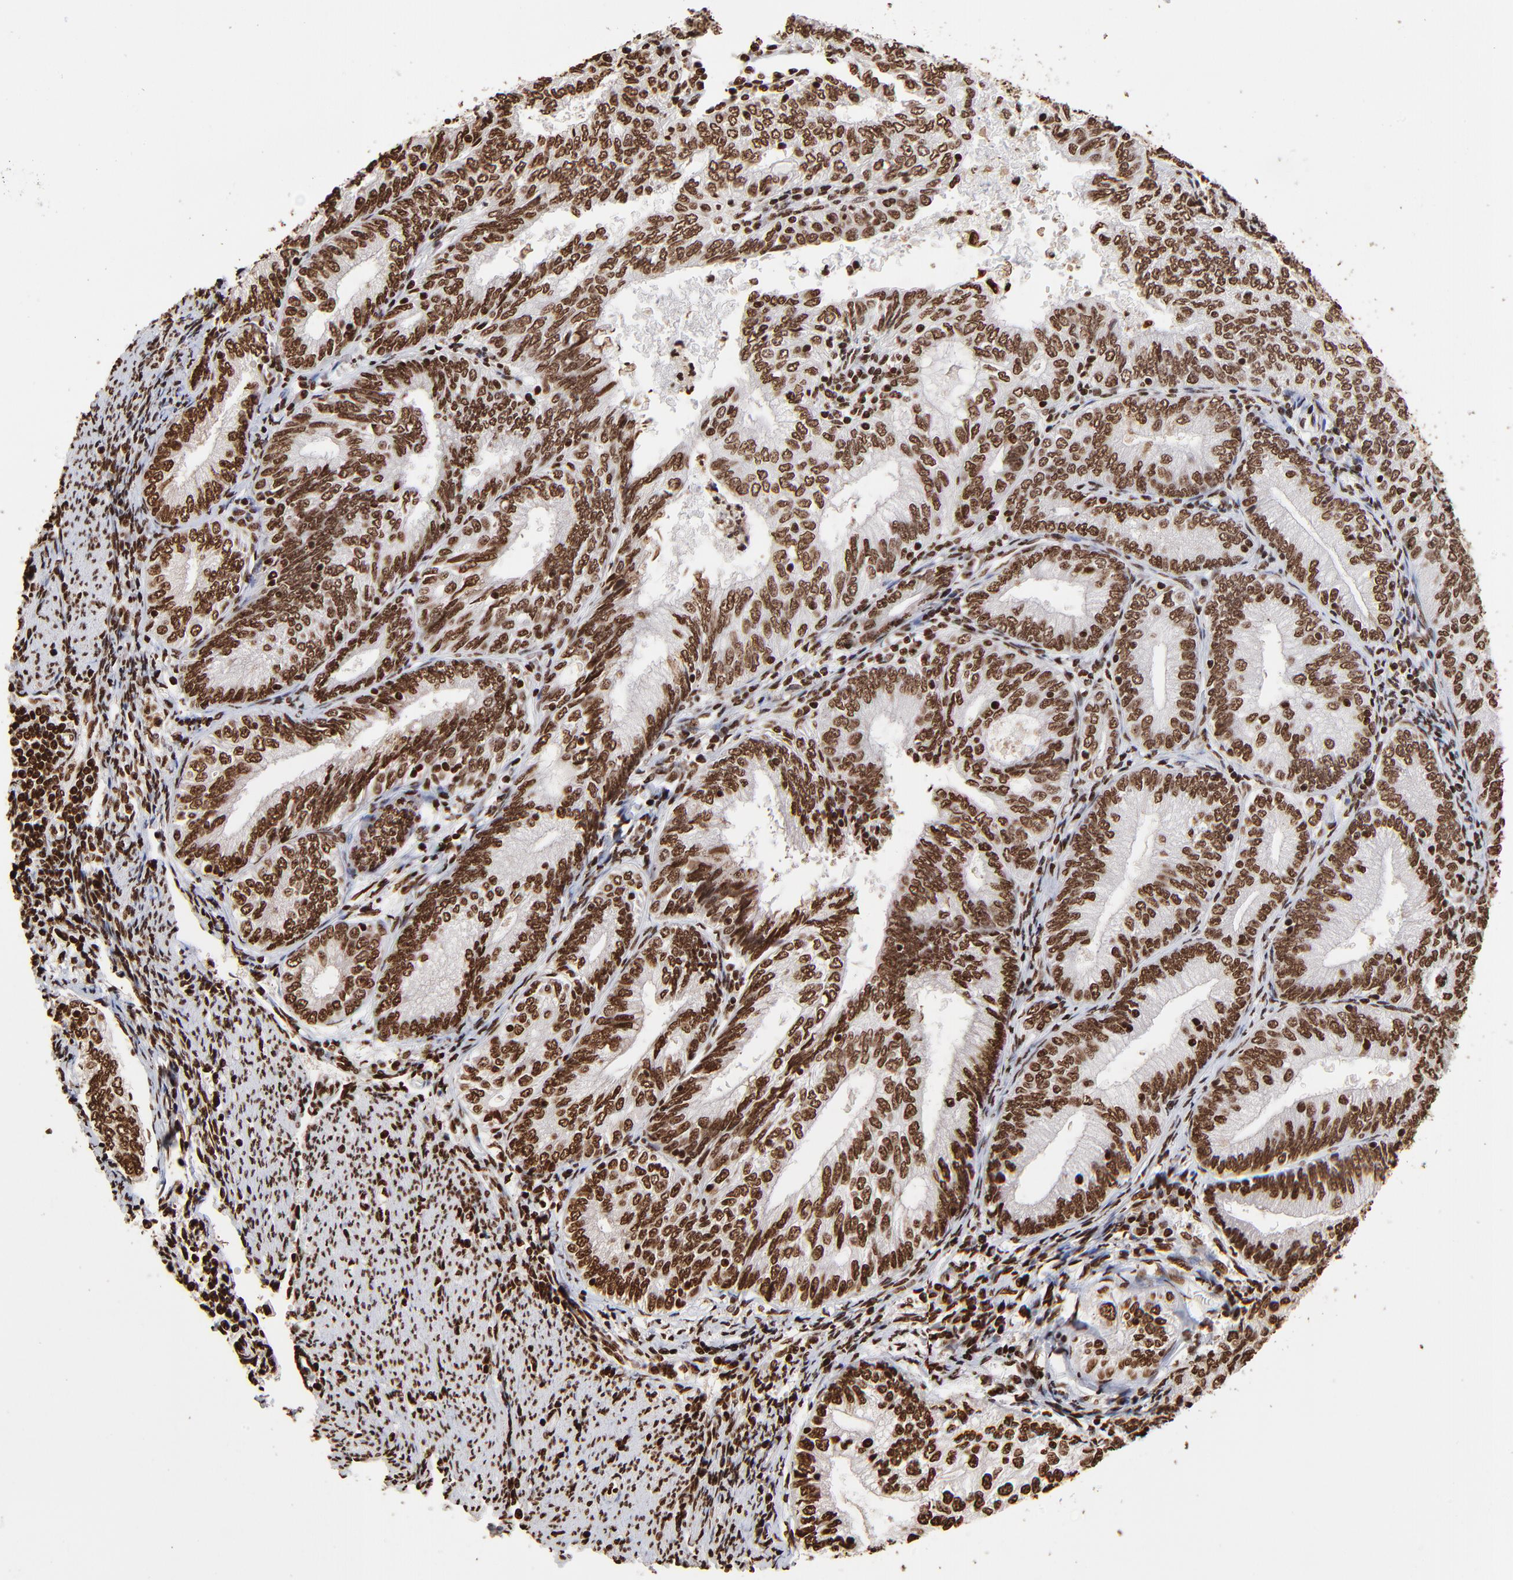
{"staining": {"intensity": "strong", "quantity": ">75%", "location": "nuclear"}, "tissue": "endometrial cancer", "cell_type": "Tumor cells", "image_type": "cancer", "snomed": [{"axis": "morphology", "description": "Adenocarcinoma, NOS"}, {"axis": "topography", "description": "Endometrium"}], "caption": "About >75% of tumor cells in endometrial cancer (adenocarcinoma) show strong nuclear protein positivity as visualized by brown immunohistochemical staining.", "gene": "ZNF544", "patient": {"sex": "female", "age": 69}}